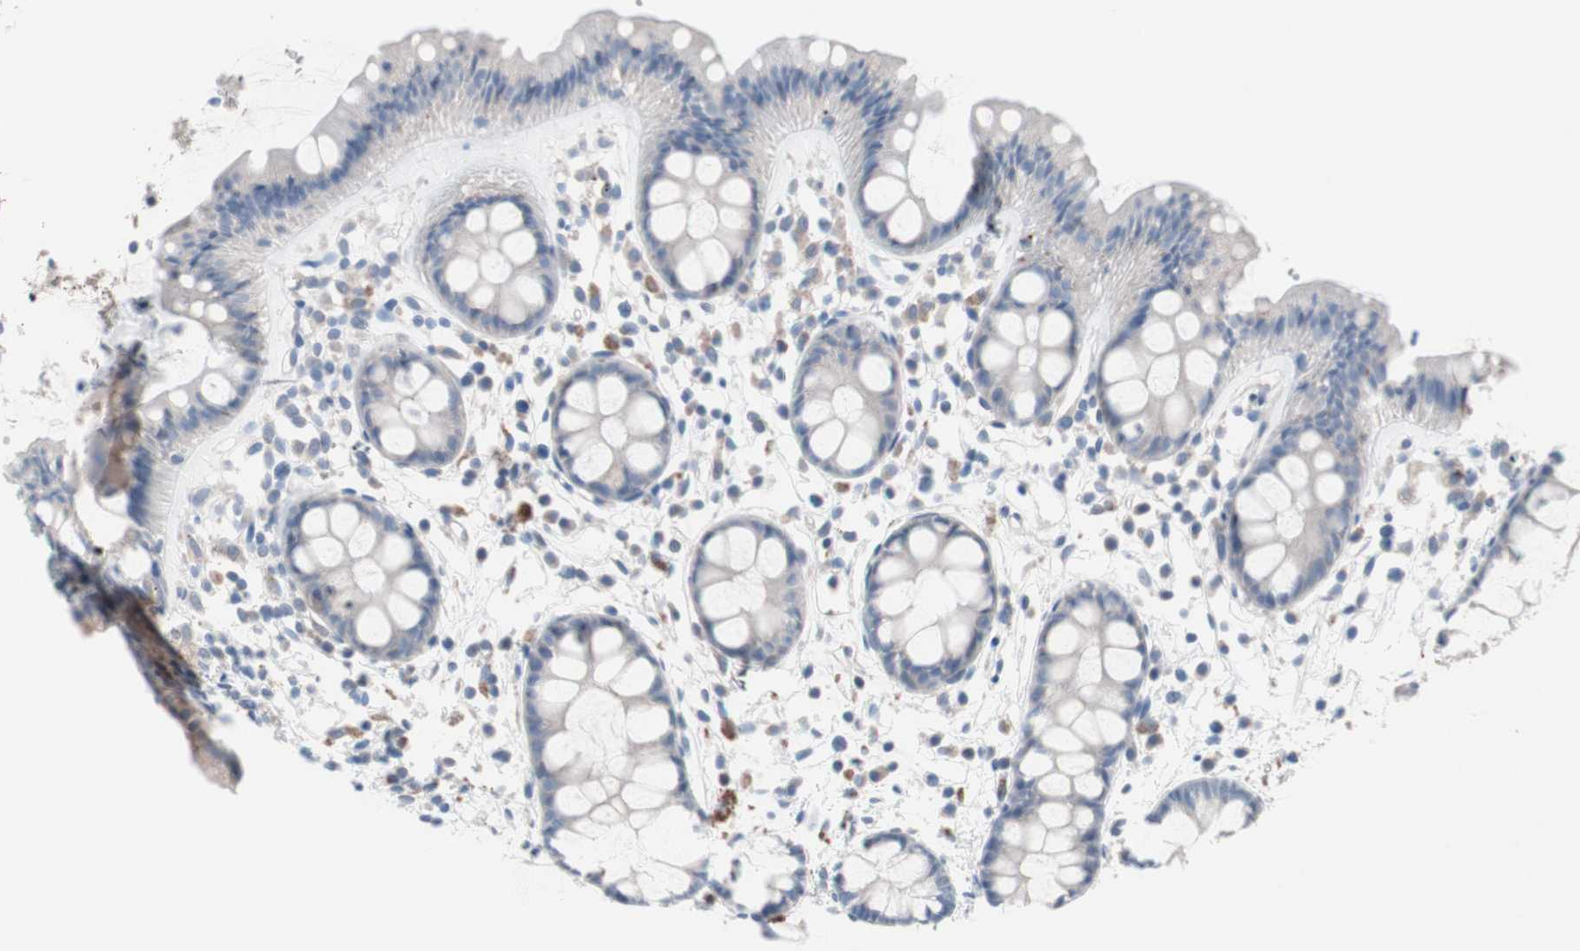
{"staining": {"intensity": "weak", "quantity": "25%-75%", "location": "cytoplasmic/membranous"}, "tissue": "rectum", "cell_type": "Glandular cells", "image_type": "normal", "snomed": [{"axis": "morphology", "description": "Normal tissue, NOS"}, {"axis": "topography", "description": "Rectum"}], "caption": "Protein staining of normal rectum exhibits weak cytoplasmic/membranous positivity in about 25%-75% of glandular cells.", "gene": "ULBP1", "patient": {"sex": "female", "age": 66}}